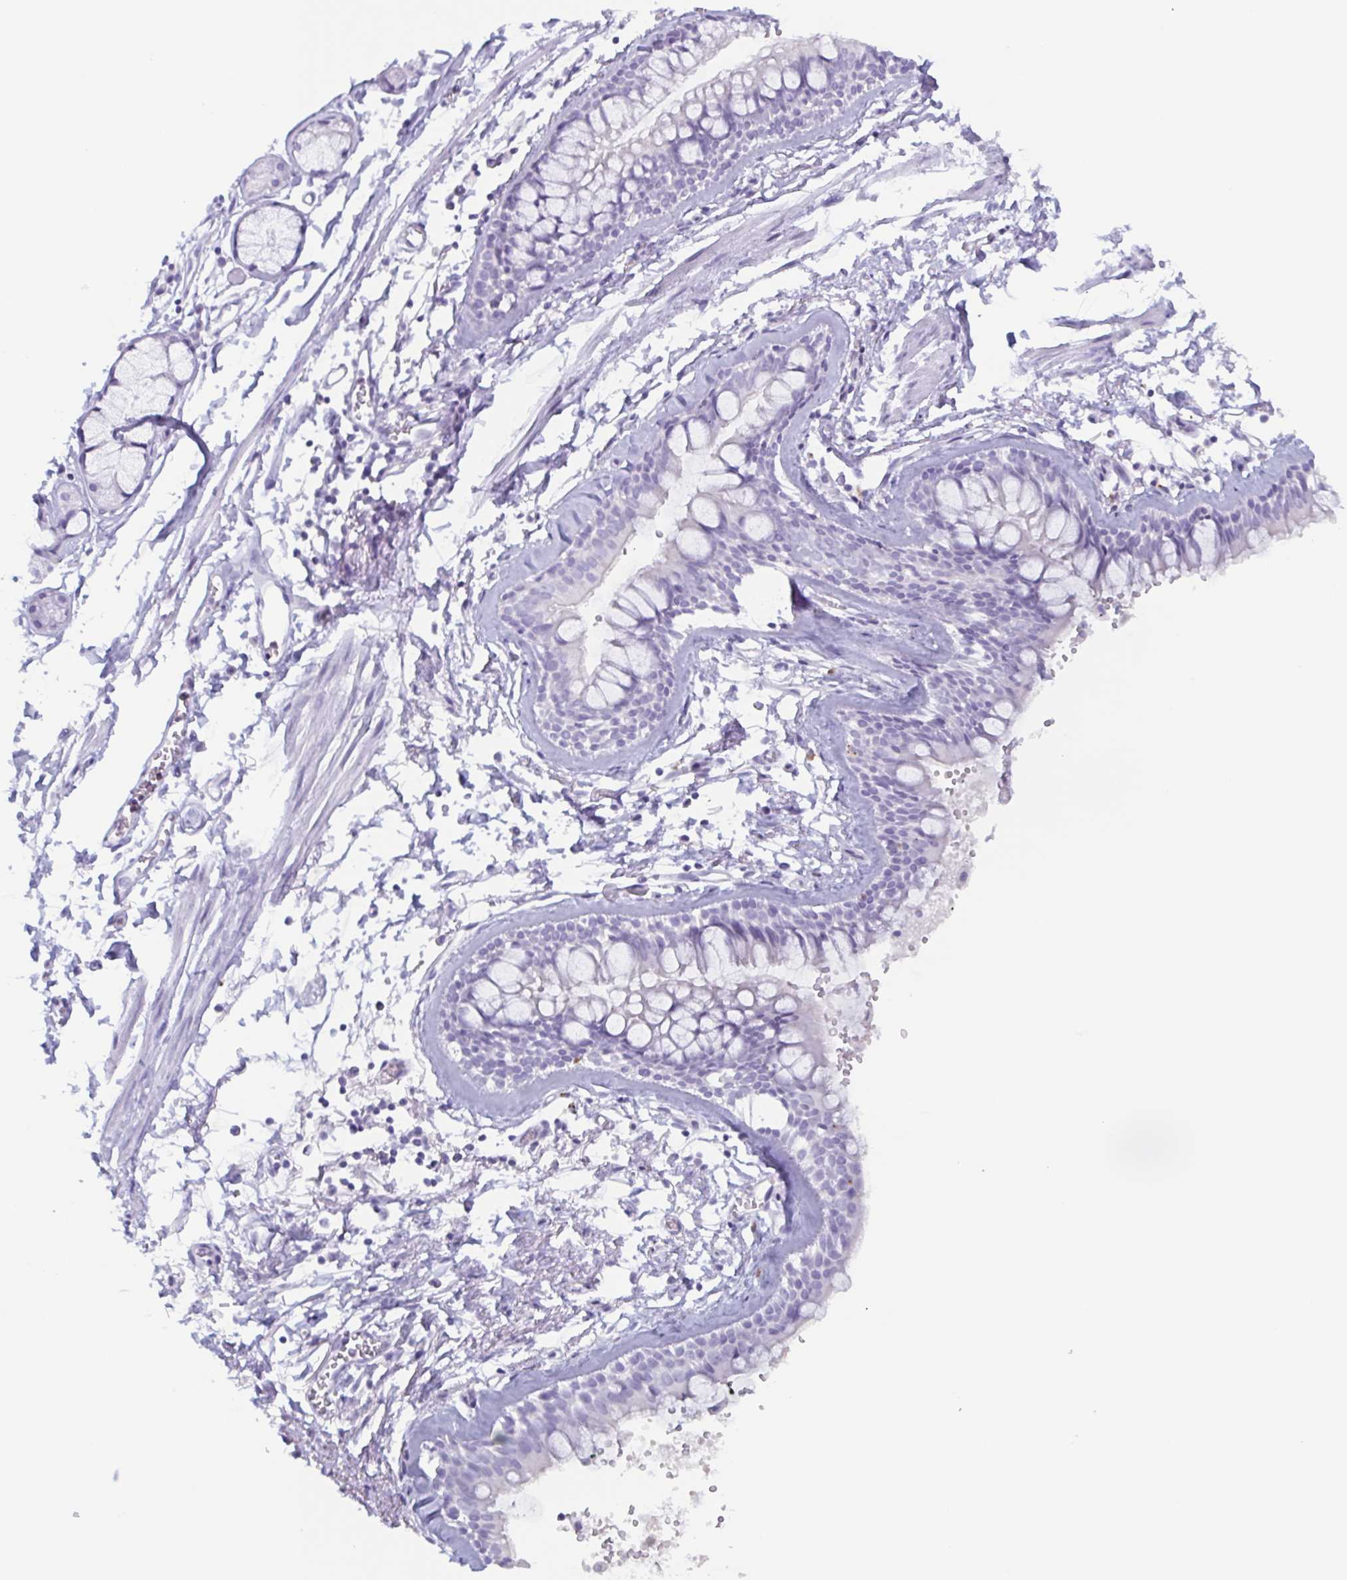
{"staining": {"intensity": "negative", "quantity": "none", "location": "none"}, "tissue": "bronchus", "cell_type": "Respiratory epithelial cells", "image_type": "normal", "snomed": [{"axis": "morphology", "description": "Normal tissue, NOS"}, {"axis": "topography", "description": "Cartilage tissue"}, {"axis": "topography", "description": "Bronchus"}], "caption": "Bronchus stained for a protein using immunohistochemistry reveals no positivity respiratory epithelial cells.", "gene": "BPI", "patient": {"sex": "female", "age": 59}}